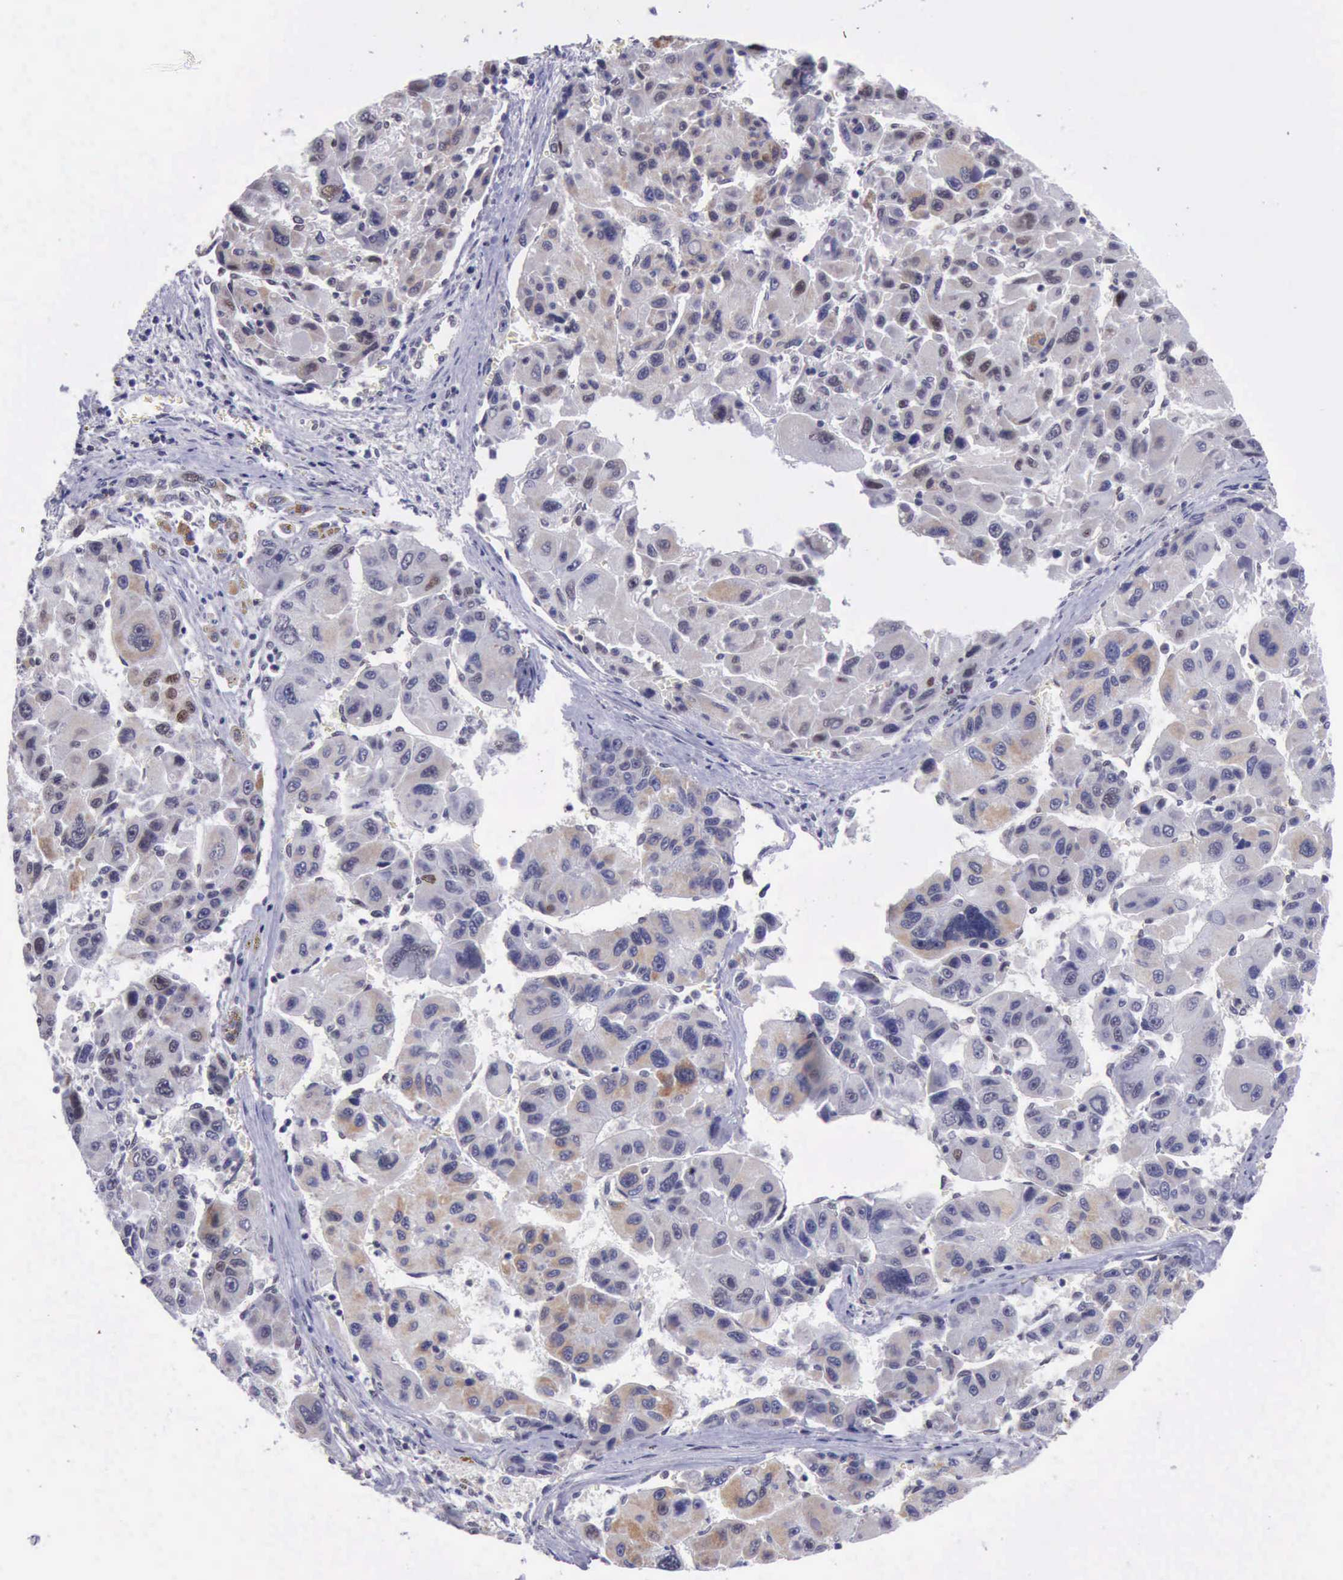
{"staining": {"intensity": "moderate", "quantity": "25%-75%", "location": "cytoplasmic/membranous"}, "tissue": "liver cancer", "cell_type": "Tumor cells", "image_type": "cancer", "snomed": [{"axis": "morphology", "description": "Carcinoma, Hepatocellular, NOS"}, {"axis": "topography", "description": "Liver"}], "caption": "Moderate cytoplasmic/membranous staining is present in about 25%-75% of tumor cells in hepatocellular carcinoma (liver). The staining was performed using DAB, with brown indicating positive protein expression. Nuclei are stained blue with hematoxylin.", "gene": "ERCC4", "patient": {"sex": "male", "age": 64}}